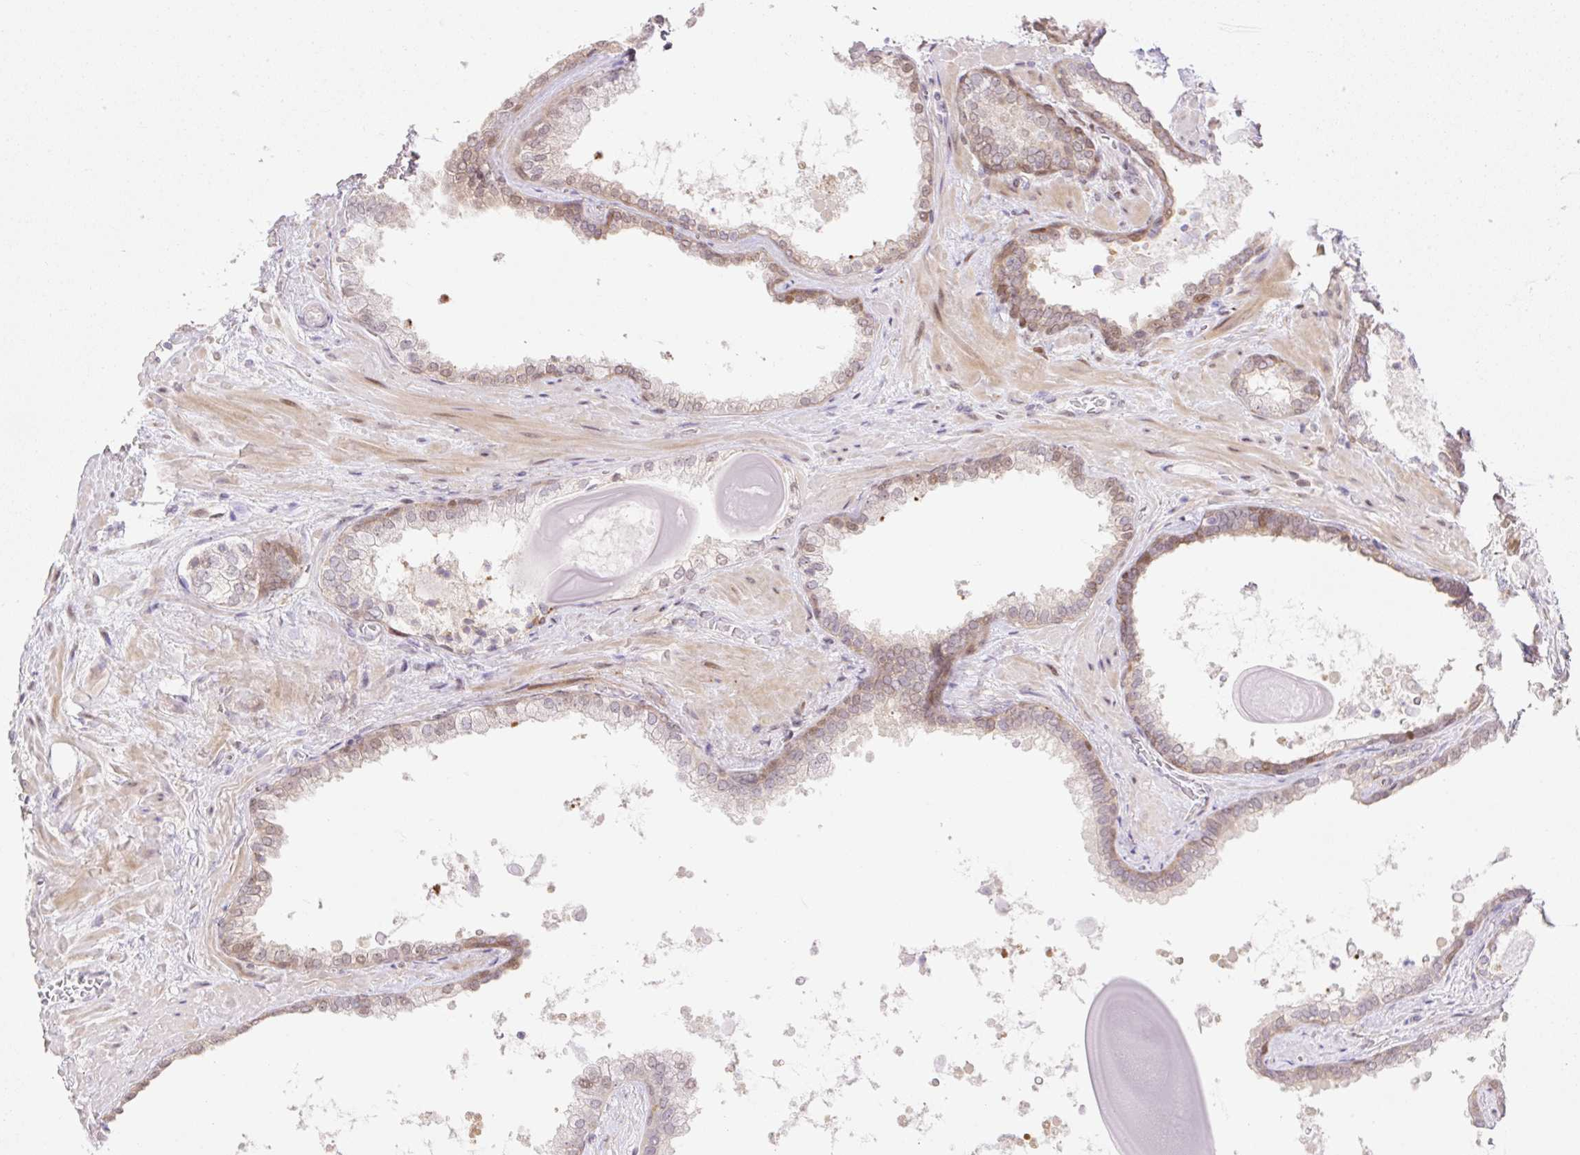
{"staining": {"intensity": "moderate", "quantity": "25%-75%", "location": "cytoplasmic/membranous,nuclear"}, "tissue": "prostate cancer", "cell_type": "Tumor cells", "image_type": "cancer", "snomed": [{"axis": "morphology", "description": "Adenocarcinoma, Low grade"}, {"axis": "topography", "description": "Prostate"}], "caption": "The image displays a brown stain indicating the presence of a protein in the cytoplasmic/membranous and nuclear of tumor cells in prostate cancer (adenocarcinoma (low-grade)). Using DAB (3,3'-diaminobenzidine) (brown) and hematoxylin (blue) stains, captured at high magnification using brightfield microscopy.", "gene": "ZFP41", "patient": {"sex": "male", "age": 61}}